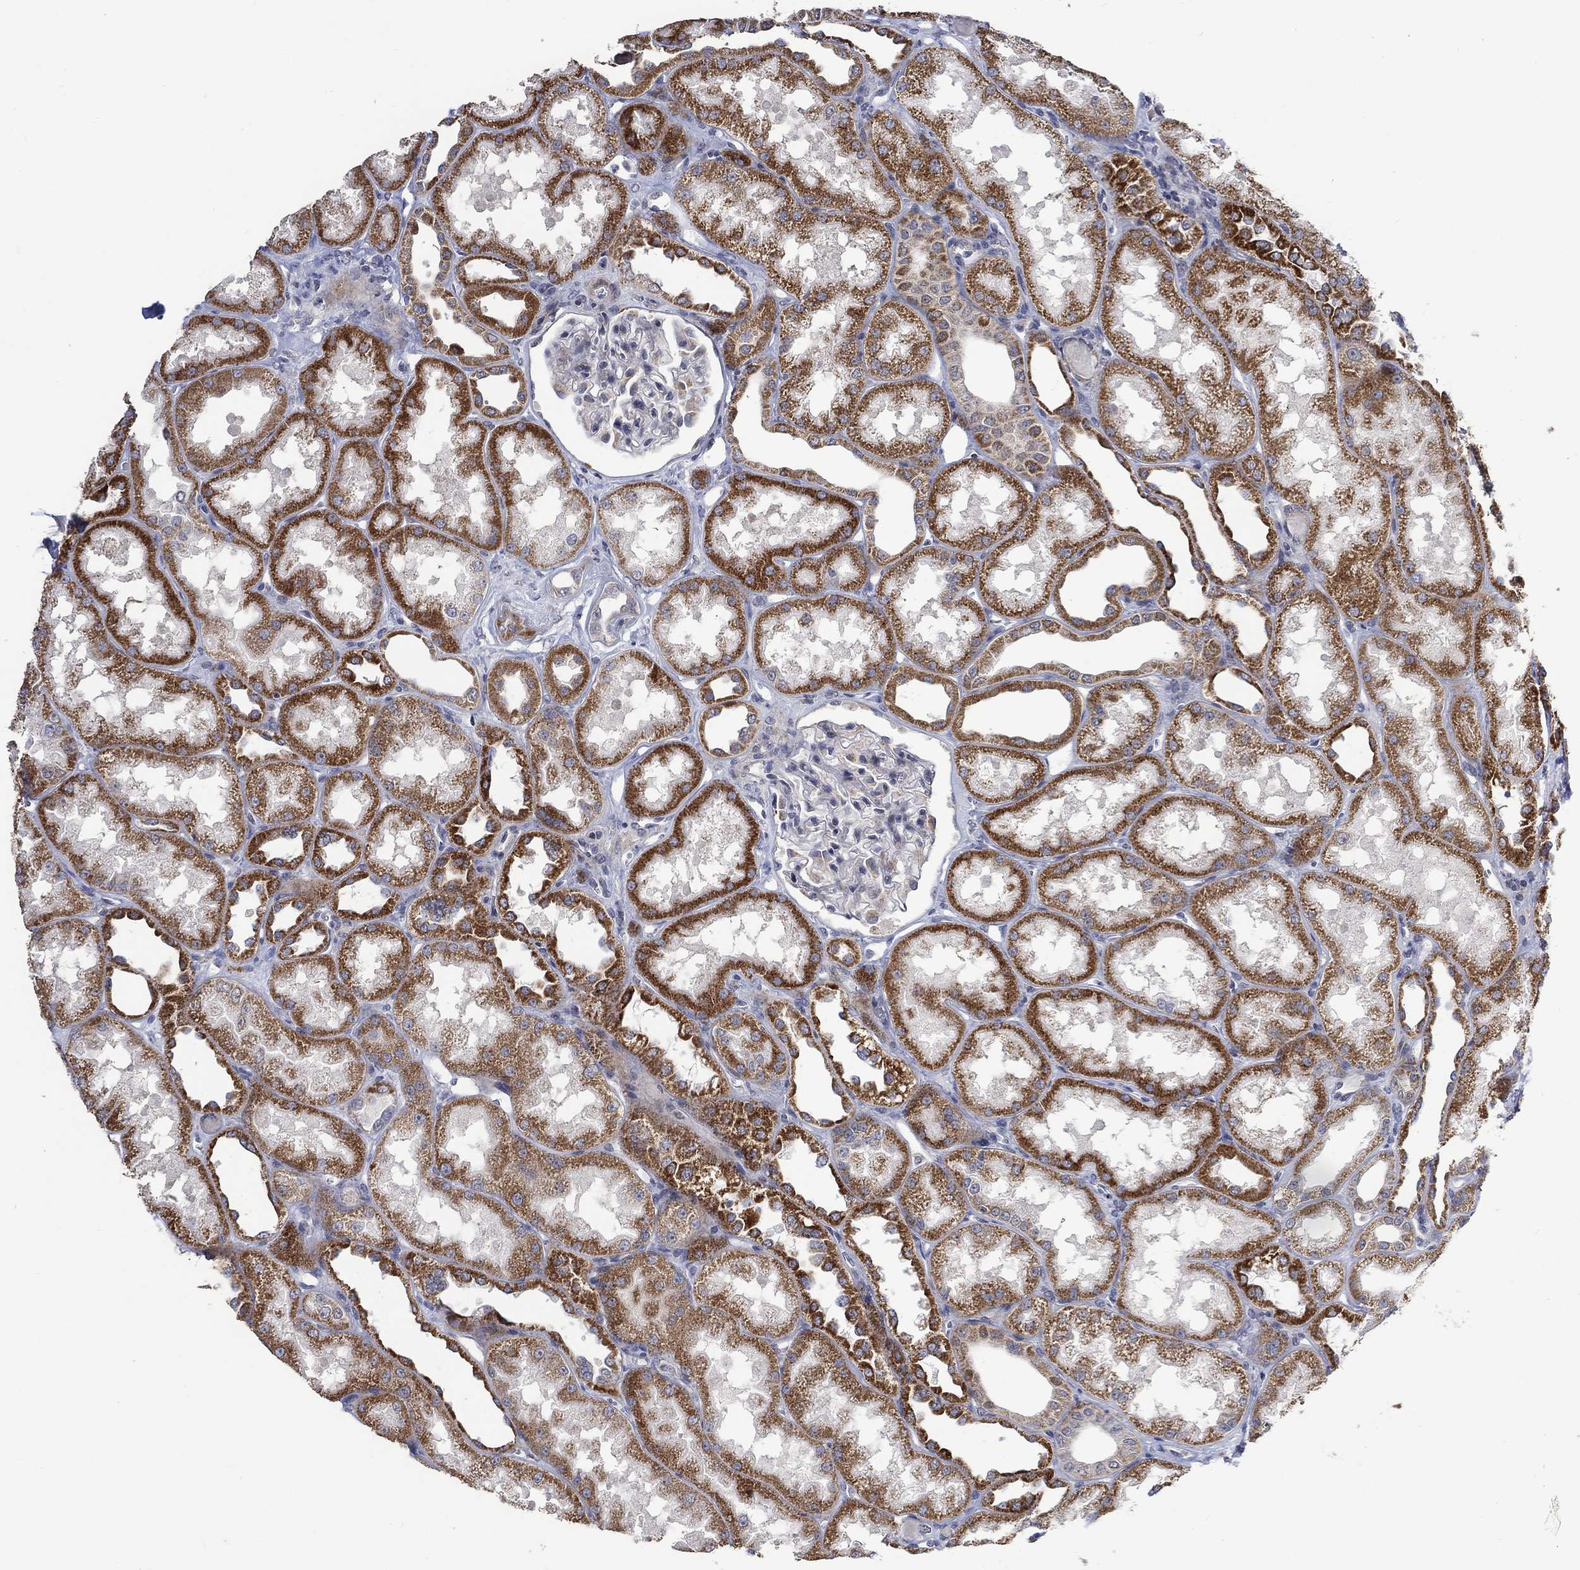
{"staining": {"intensity": "negative", "quantity": "none", "location": "none"}, "tissue": "kidney", "cell_type": "Cells in glomeruli", "image_type": "normal", "snomed": [{"axis": "morphology", "description": "Normal tissue, NOS"}, {"axis": "topography", "description": "Kidney"}], "caption": "Photomicrograph shows no protein expression in cells in glomeruli of benign kidney. (DAB immunohistochemistry (IHC), high magnification).", "gene": "SLC48A1", "patient": {"sex": "male", "age": 61}}